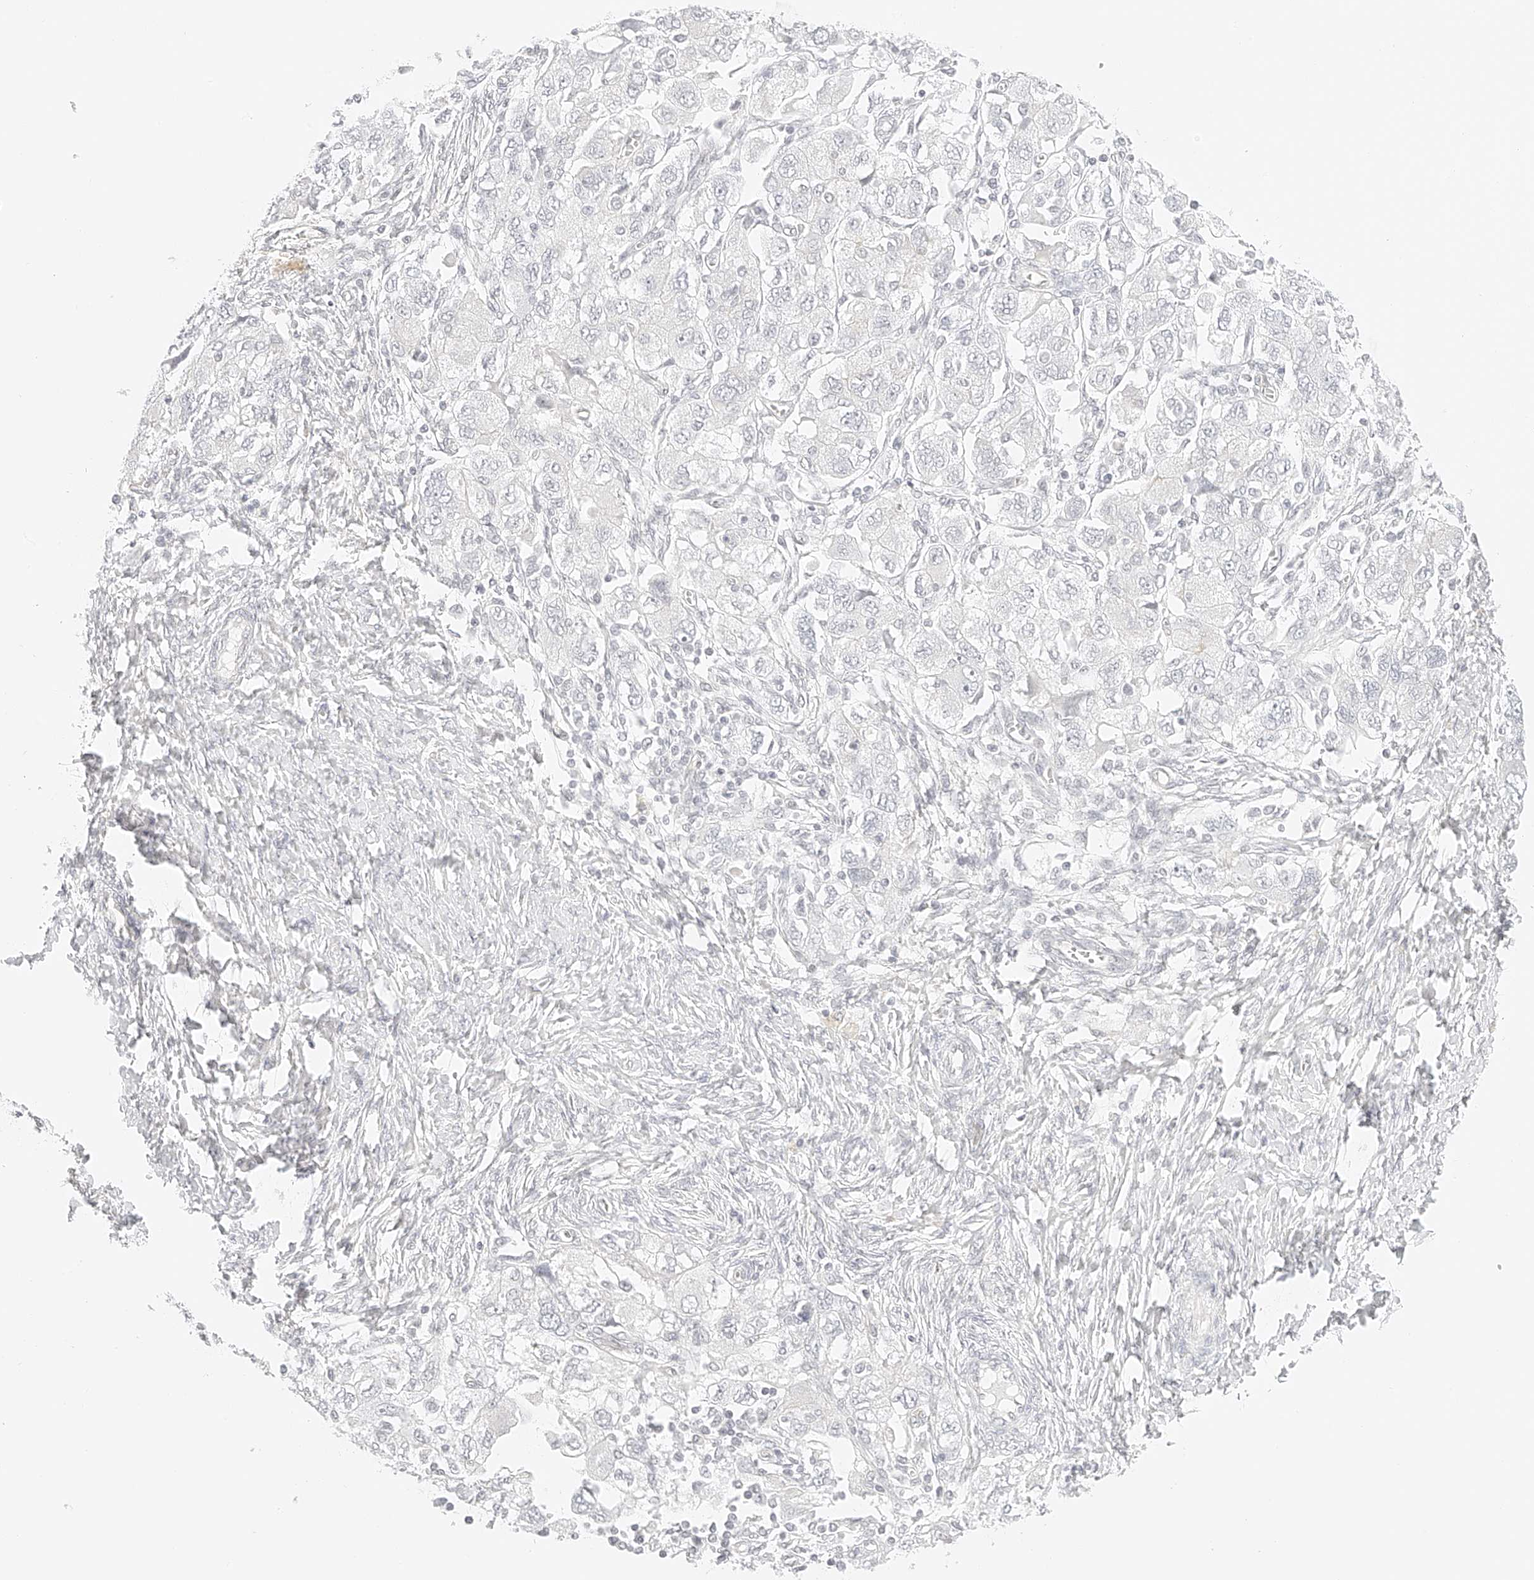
{"staining": {"intensity": "negative", "quantity": "none", "location": "none"}, "tissue": "ovarian cancer", "cell_type": "Tumor cells", "image_type": "cancer", "snomed": [{"axis": "morphology", "description": "Carcinoma, NOS"}, {"axis": "morphology", "description": "Cystadenocarcinoma, serous, NOS"}, {"axis": "topography", "description": "Ovary"}], "caption": "Immunohistochemistry (IHC) photomicrograph of neoplastic tissue: ovarian carcinoma stained with DAB displays no significant protein positivity in tumor cells.", "gene": "ZFP69", "patient": {"sex": "female", "age": 69}}